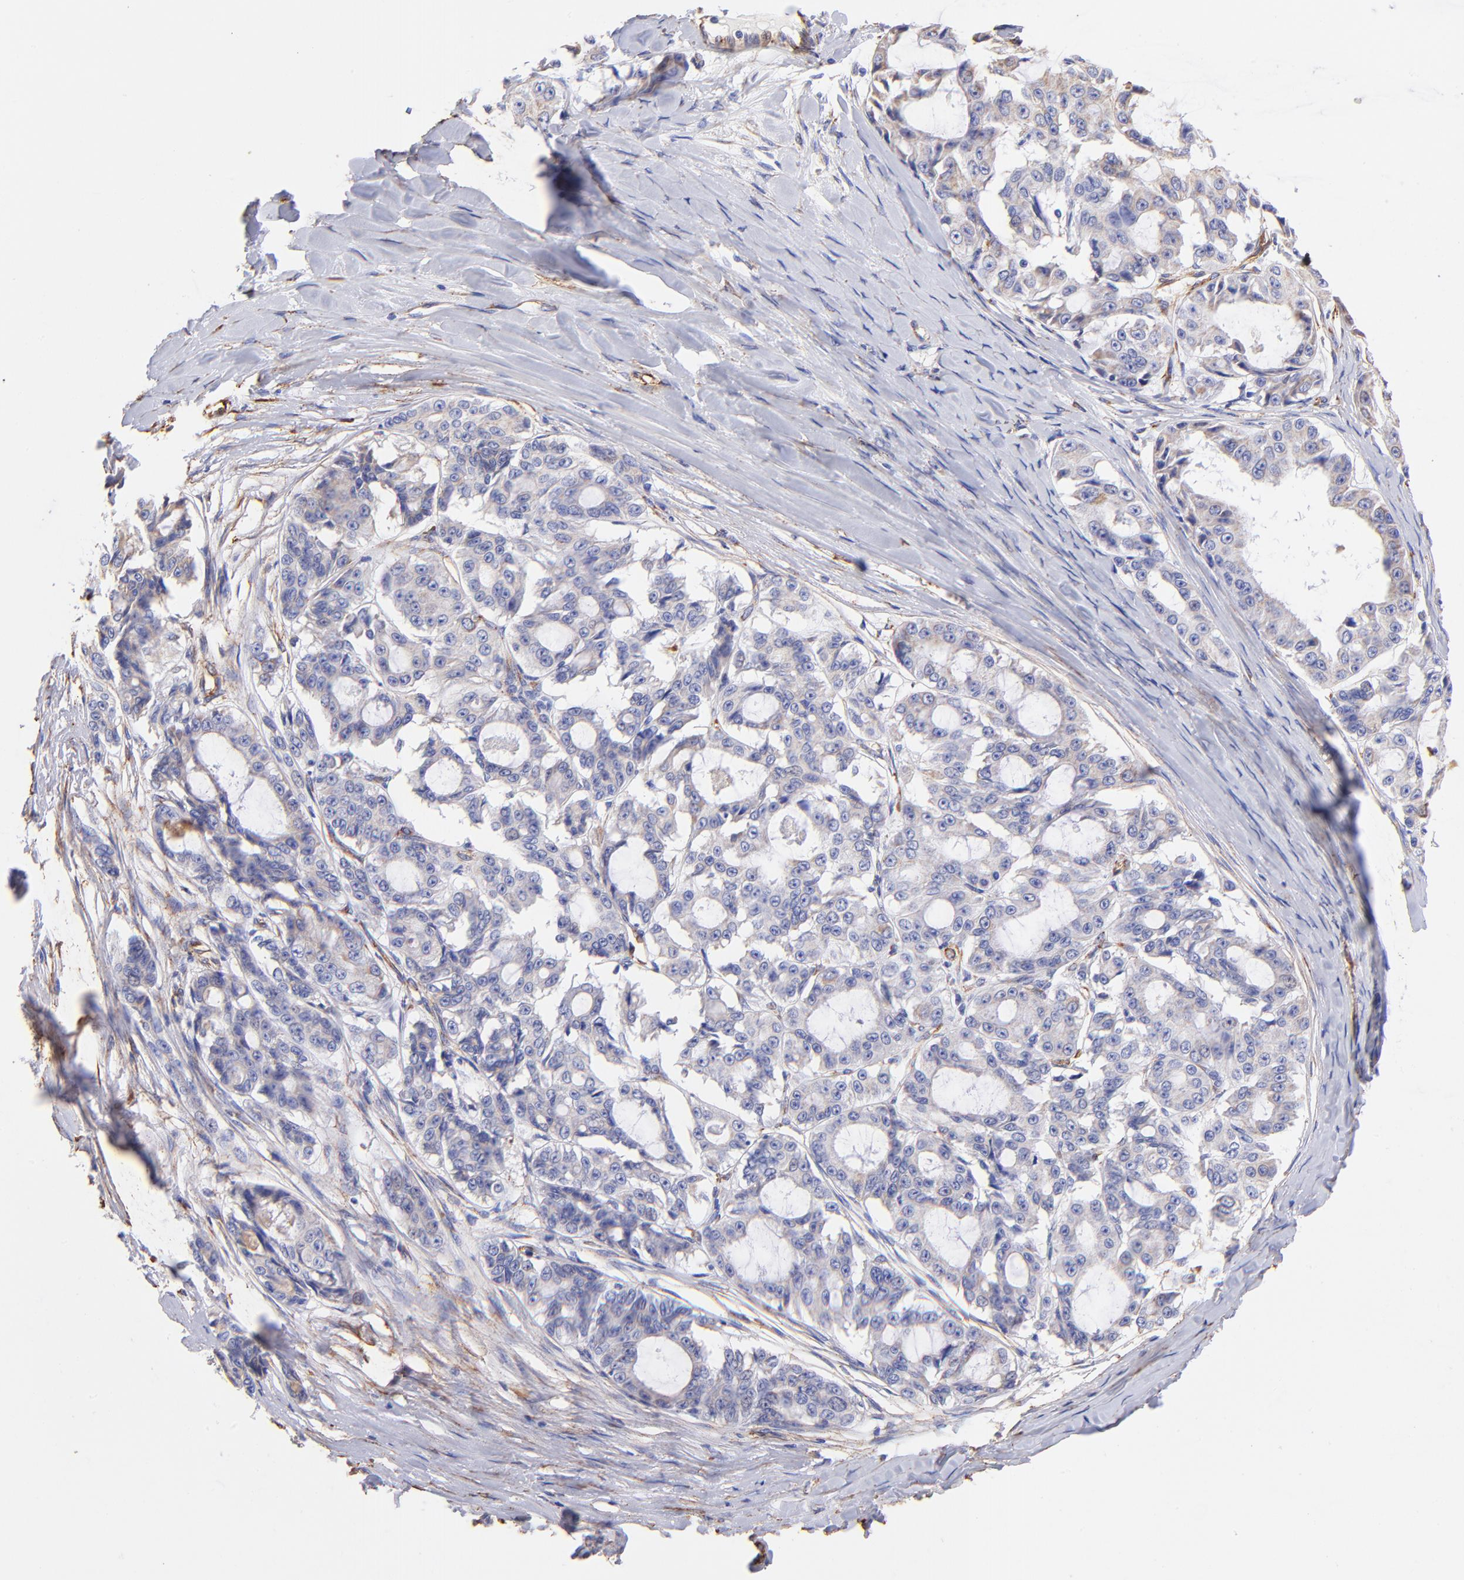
{"staining": {"intensity": "weak", "quantity": "<25%", "location": "cytoplasmic/membranous"}, "tissue": "ovarian cancer", "cell_type": "Tumor cells", "image_type": "cancer", "snomed": [{"axis": "morphology", "description": "Carcinoma, endometroid"}, {"axis": "topography", "description": "Ovary"}], "caption": "IHC of human ovarian endometroid carcinoma displays no positivity in tumor cells.", "gene": "SPARC", "patient": {"sex": "female", "age": 61}}